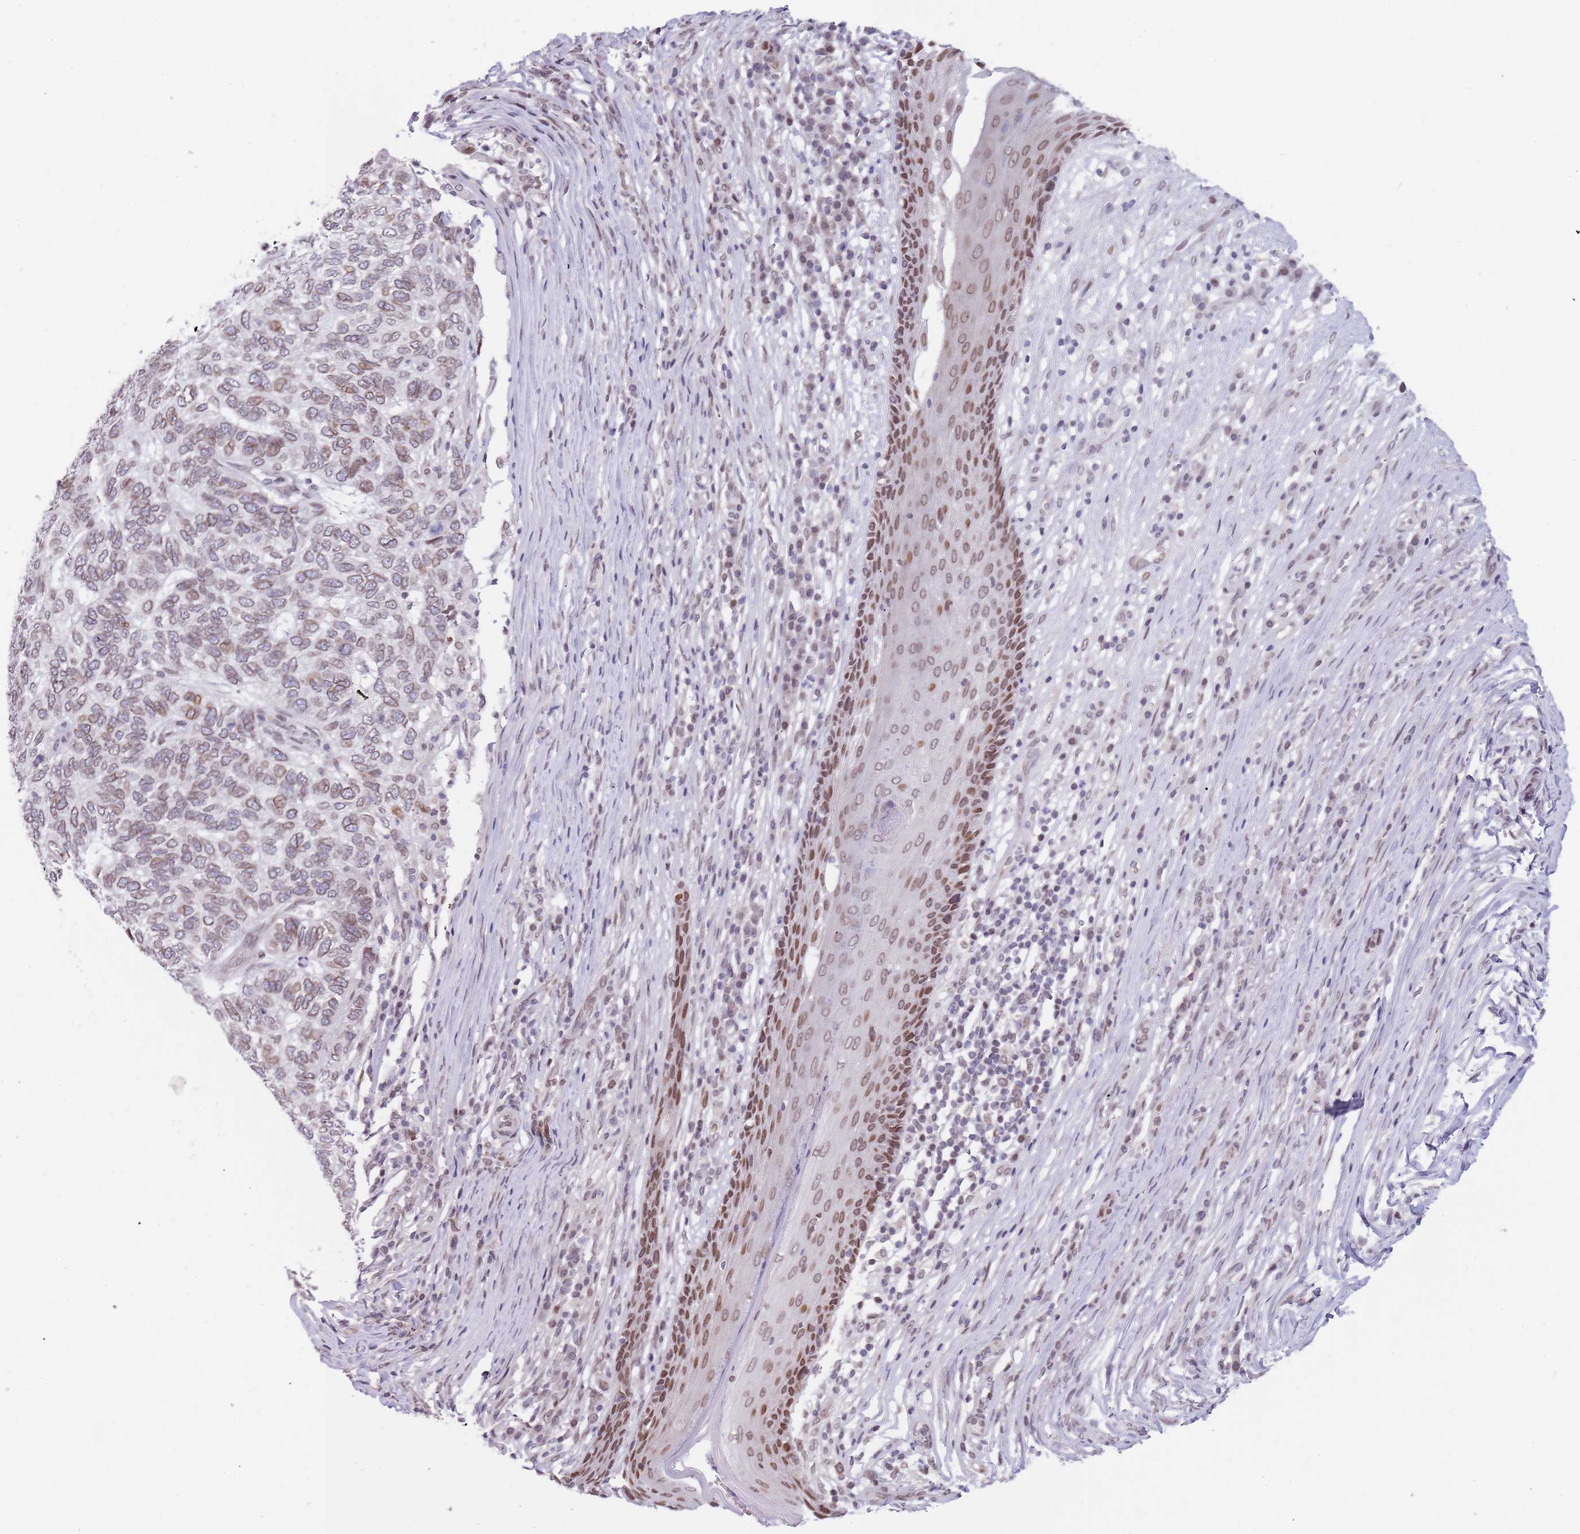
{"staining": {"intensity": "weak", "quantity": ">75%", "location": "cytoplasmic/membranous,nuclear"}, "tissue": "skin cancer", "cell_type": "Tumor cells", "image_type": "cancer", "snomed": [{"axis": "morphology", "description": "Basal cell carcinoma"}, {"axis": "topography", "description": "Skin"}], "caption": "Protein staining of basal cell carcinoma (skin) tissue exhibits weak cytoplasmic/membranous and nuclear staining in about >75% of tumor cells. Immunohistochemistry (ihc) stains the protein in brown and the nuclei are stained blue.", "gene": "KLHDC2", "patient": {"sex": "female", "age": 65}}